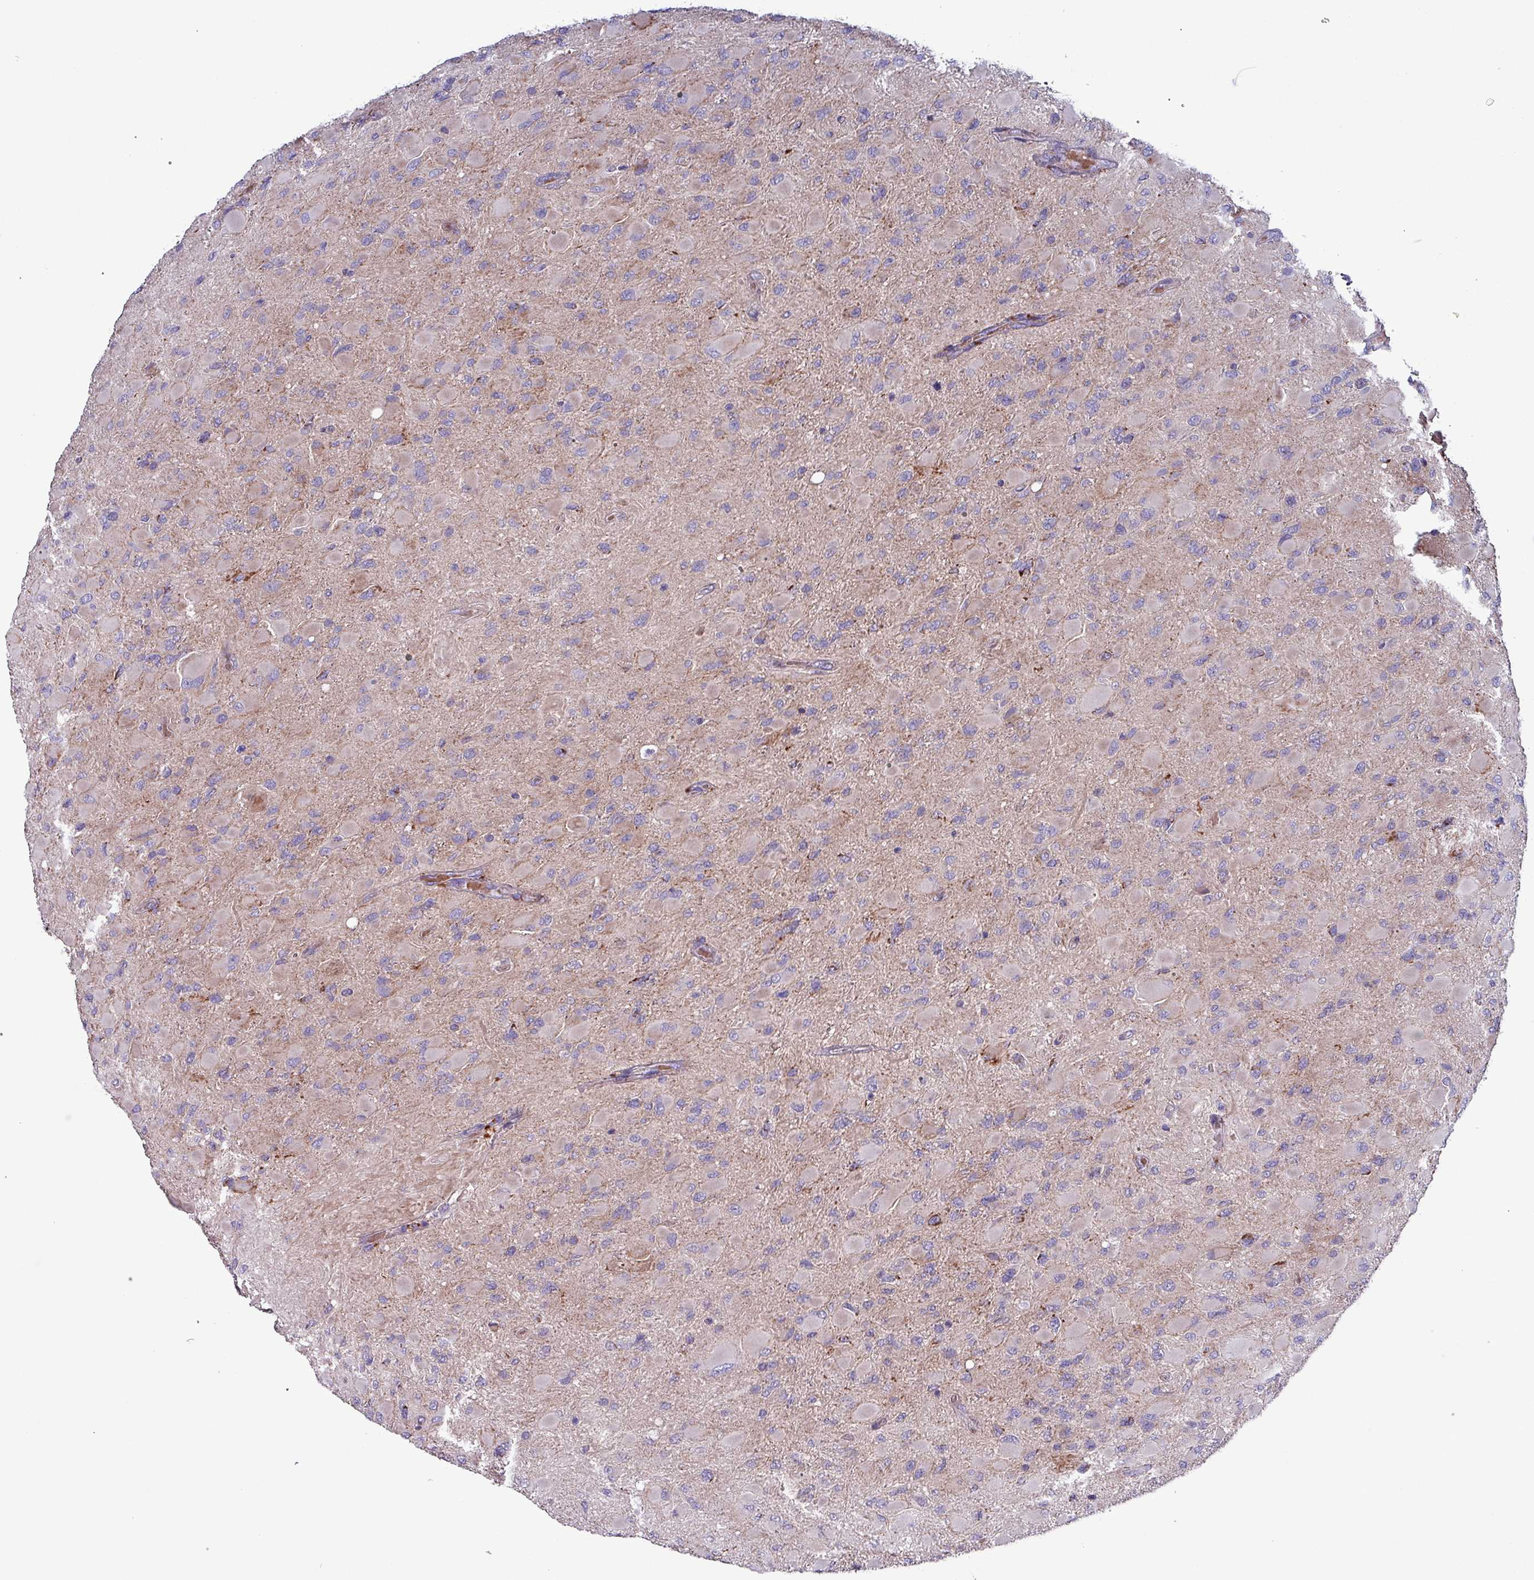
{"staining": {"intensity": "negative", "quantity": "none", "location": "none"}, "tissue": "glioma", "cell_type": "Tumor cells", "image_type": "cancer", "snomed": [{"axis": "morphology", "description": "Glioma, malignant, High grade"}, {"axis": "topography", "description": "Cerebral cortex"}], "caption": "An image of human glioma is negative for staining in tumor cells. (DAB (3,3'-diaminobenzidine) immunohistochemistry (IHC), high magnification).", "gene": "ZNF322", "patient": {"sex": "female", "age": 36}}